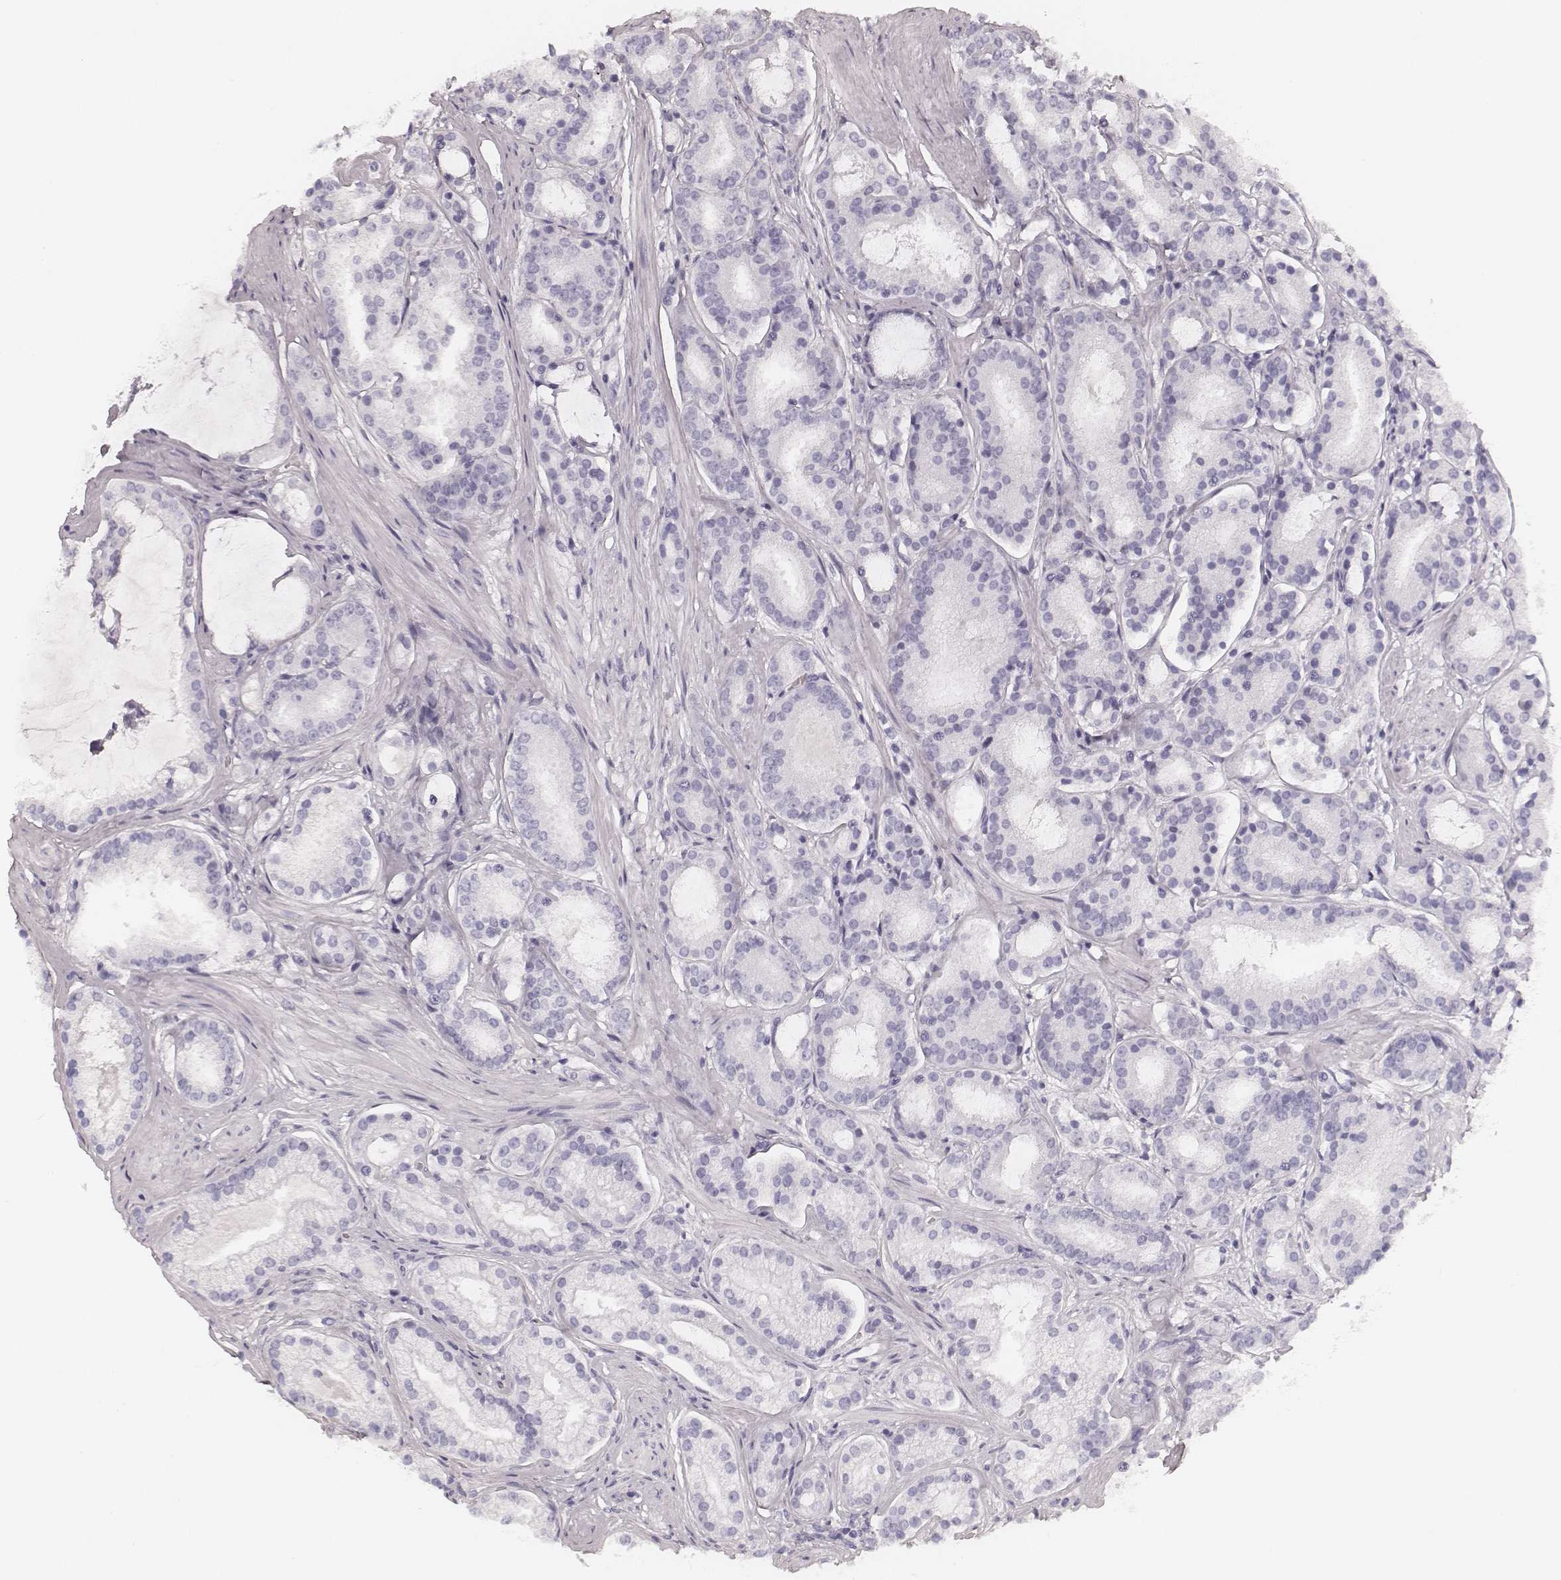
{"staining": {"intensity": "negative", "quantity": "none", "location": "none"}, "tissue": "prostate cancer", "cell_type": "Tumor cells", "image_type": "cancer", "snomed": [{"axis": "morphology", "description": "Adenocarcinoma, High grade"}, {"axis": "topography", "description": "Prostate"}], "caption": "High magnification brightfield microscopy of adenocarcinoma (high-grade) (prostate) stained with DAB (brown) and counterstained with hematoxylin (blue): tumor cells show no significant expression. The staining is performed using DAB (3,3'-diaminobenzidine) brown chromogen with nuclei counter-stained in using hematoxylin.", "gene": "HNF4G", "patient": {"sex": "male", "age": 63}}